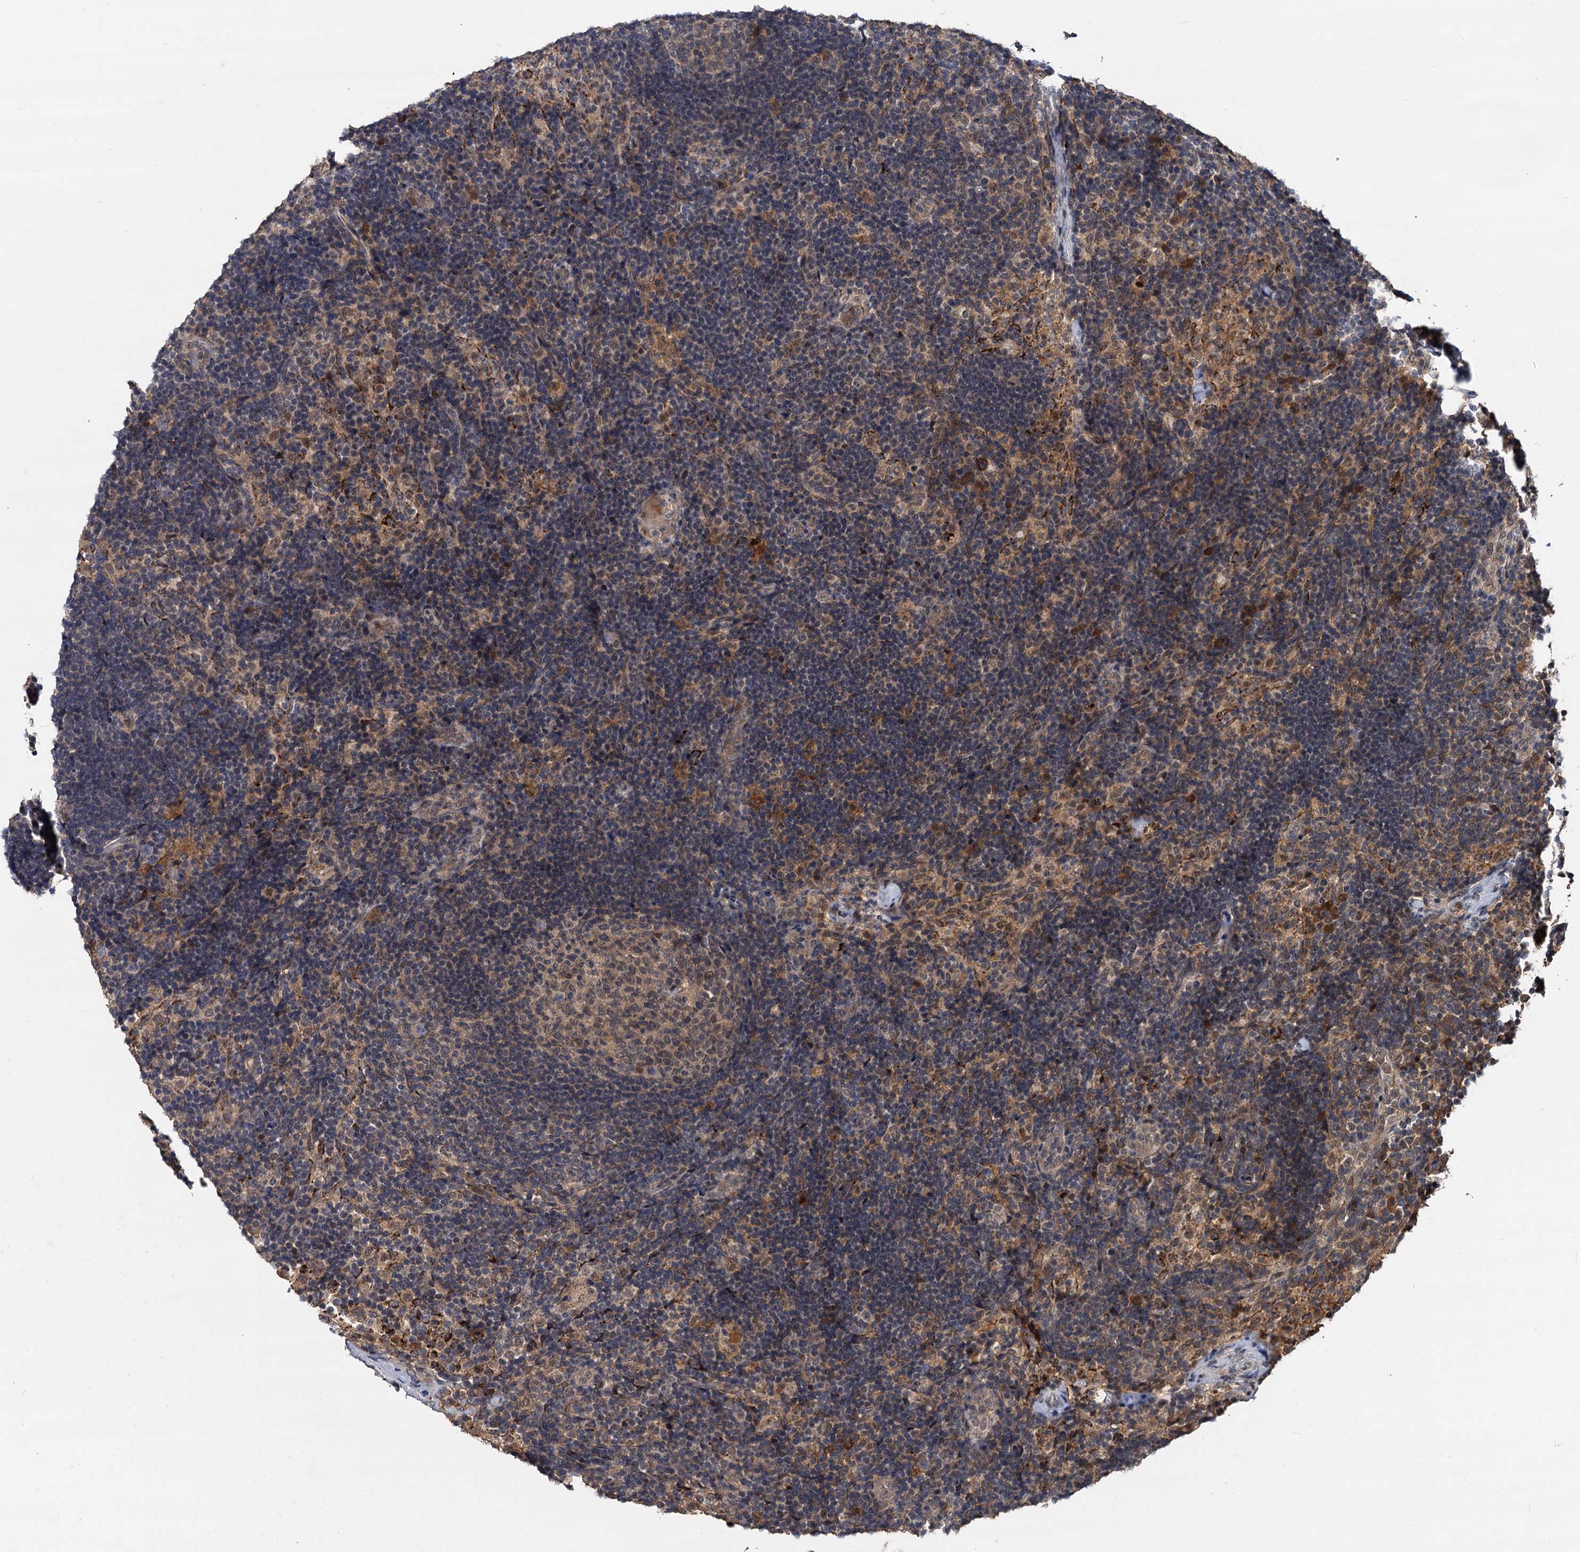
{"staining": {"intensity": "weak", "quantity": "25%-75%", "location": "cytoplasmic/membranous"}, "tissue": "lymph node", "cell_type": "Germinal center cells", "image_type": "normal", "snomed": [{"axis": "morphology", "description": "Normal tissue, NOS"}, {"axis": "topography", "description": "Lymph node"}], "caption": "Germinal center cells show low levels of weak cytoplasmic/membranous expression in about 25%-75% of cells in normal human lymph node.", "gene": "MBD6", "patient": {"sex": "female", "age": 22}}